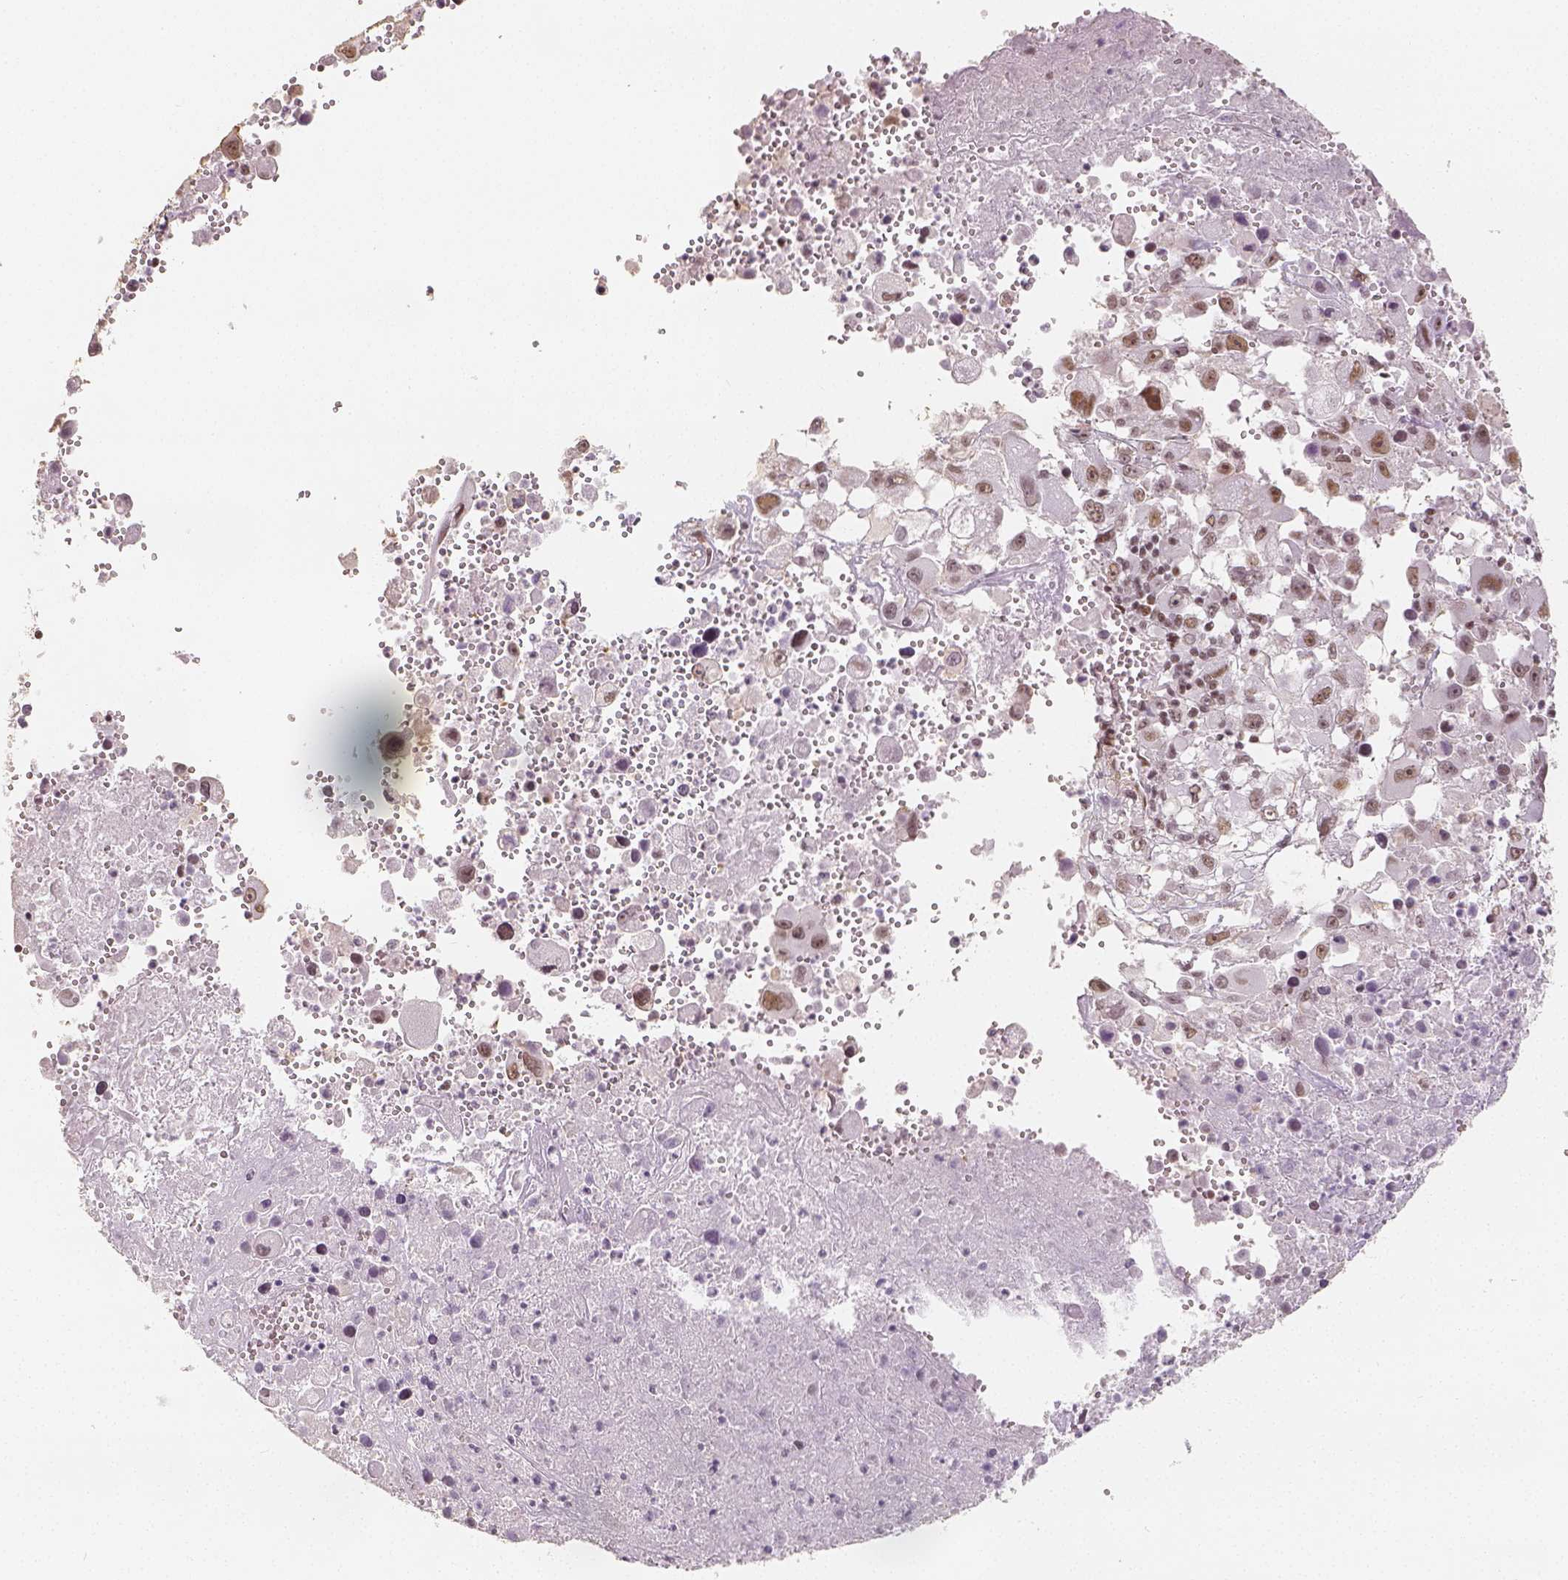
{"staining": {"intensity": "moderate", "quantity": ">75%", "location": "nuclear"}, "tissue": "melanoma", "cell_type": "Tumor cells", "image_type": "cancer", "snomed": [{"axis": "morphology", "description": "Malignant melanoma, Metastatic site"}, {"axis": "topography", "description": "Soft tissue"}], "caption": "Immunohistochemical staining of malignant melanoma (metastatic site) reveals moderate nuclear protein expression in approximately >75% of tumor cells. (IHC, brightfield microscopy, high magnification).", "gene": "HDAC1", "patient": {"sex": "male", "age": 50}}